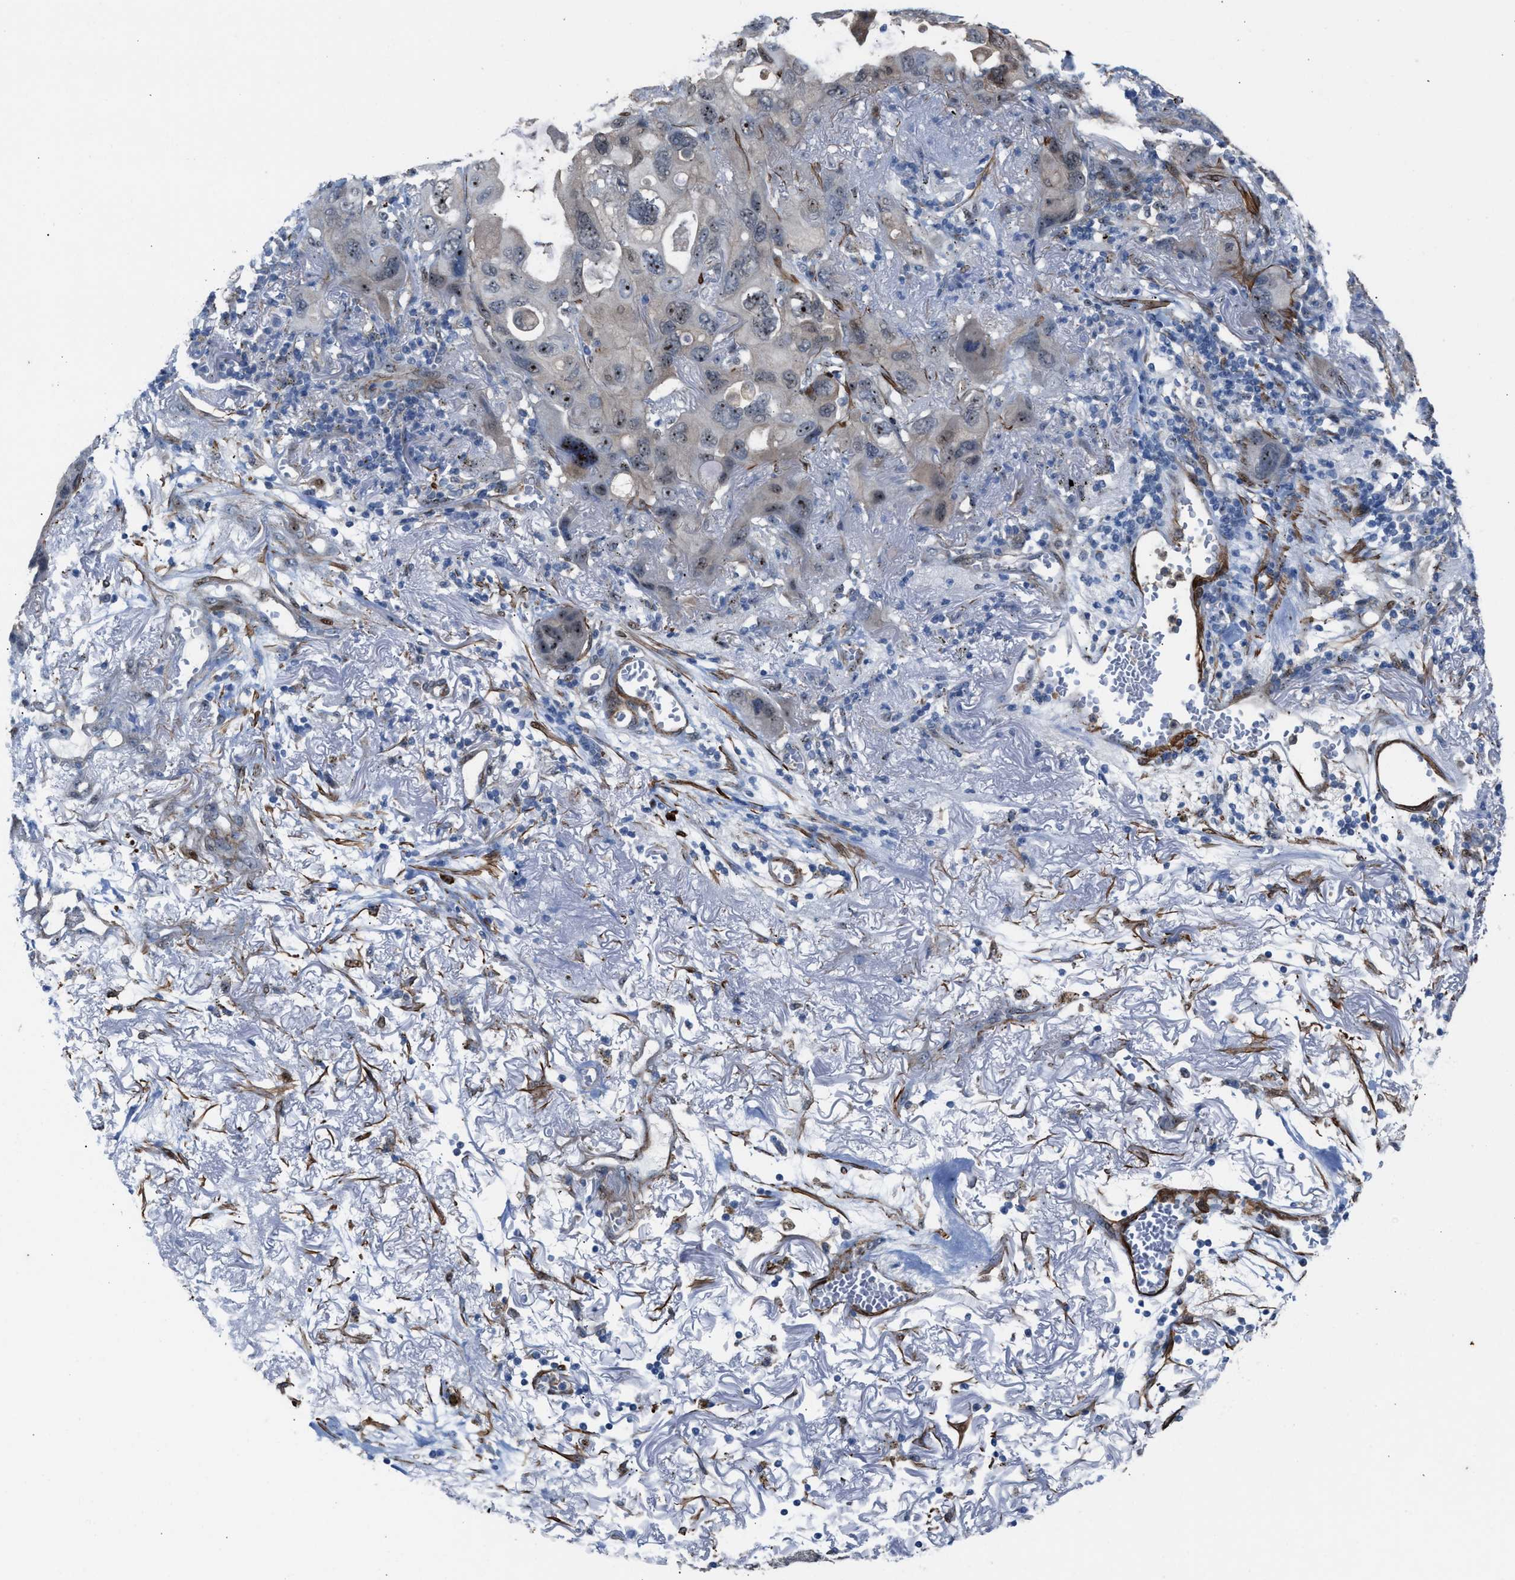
{"staining": {"intensity": "moderate", "quantity": "<25%", "location": "nuclear"}, "tissue": "lung cancer", "cell_type": "Tumor cells", "image_type": "cancer", "snomed": [{"axis": "morphology", "description": "Squamous cell carcinoma, NOS"}, {"axis": "topography", "description": "Lung"}], "caption": "Immunohistochemical staining of lung squamous cell carcinoma exhibits low levels of moderate nuclear positivity in approximately <25% of tumor cells.", "gene": "NQO2", "patient": {"sex": "female", "age": 73}}